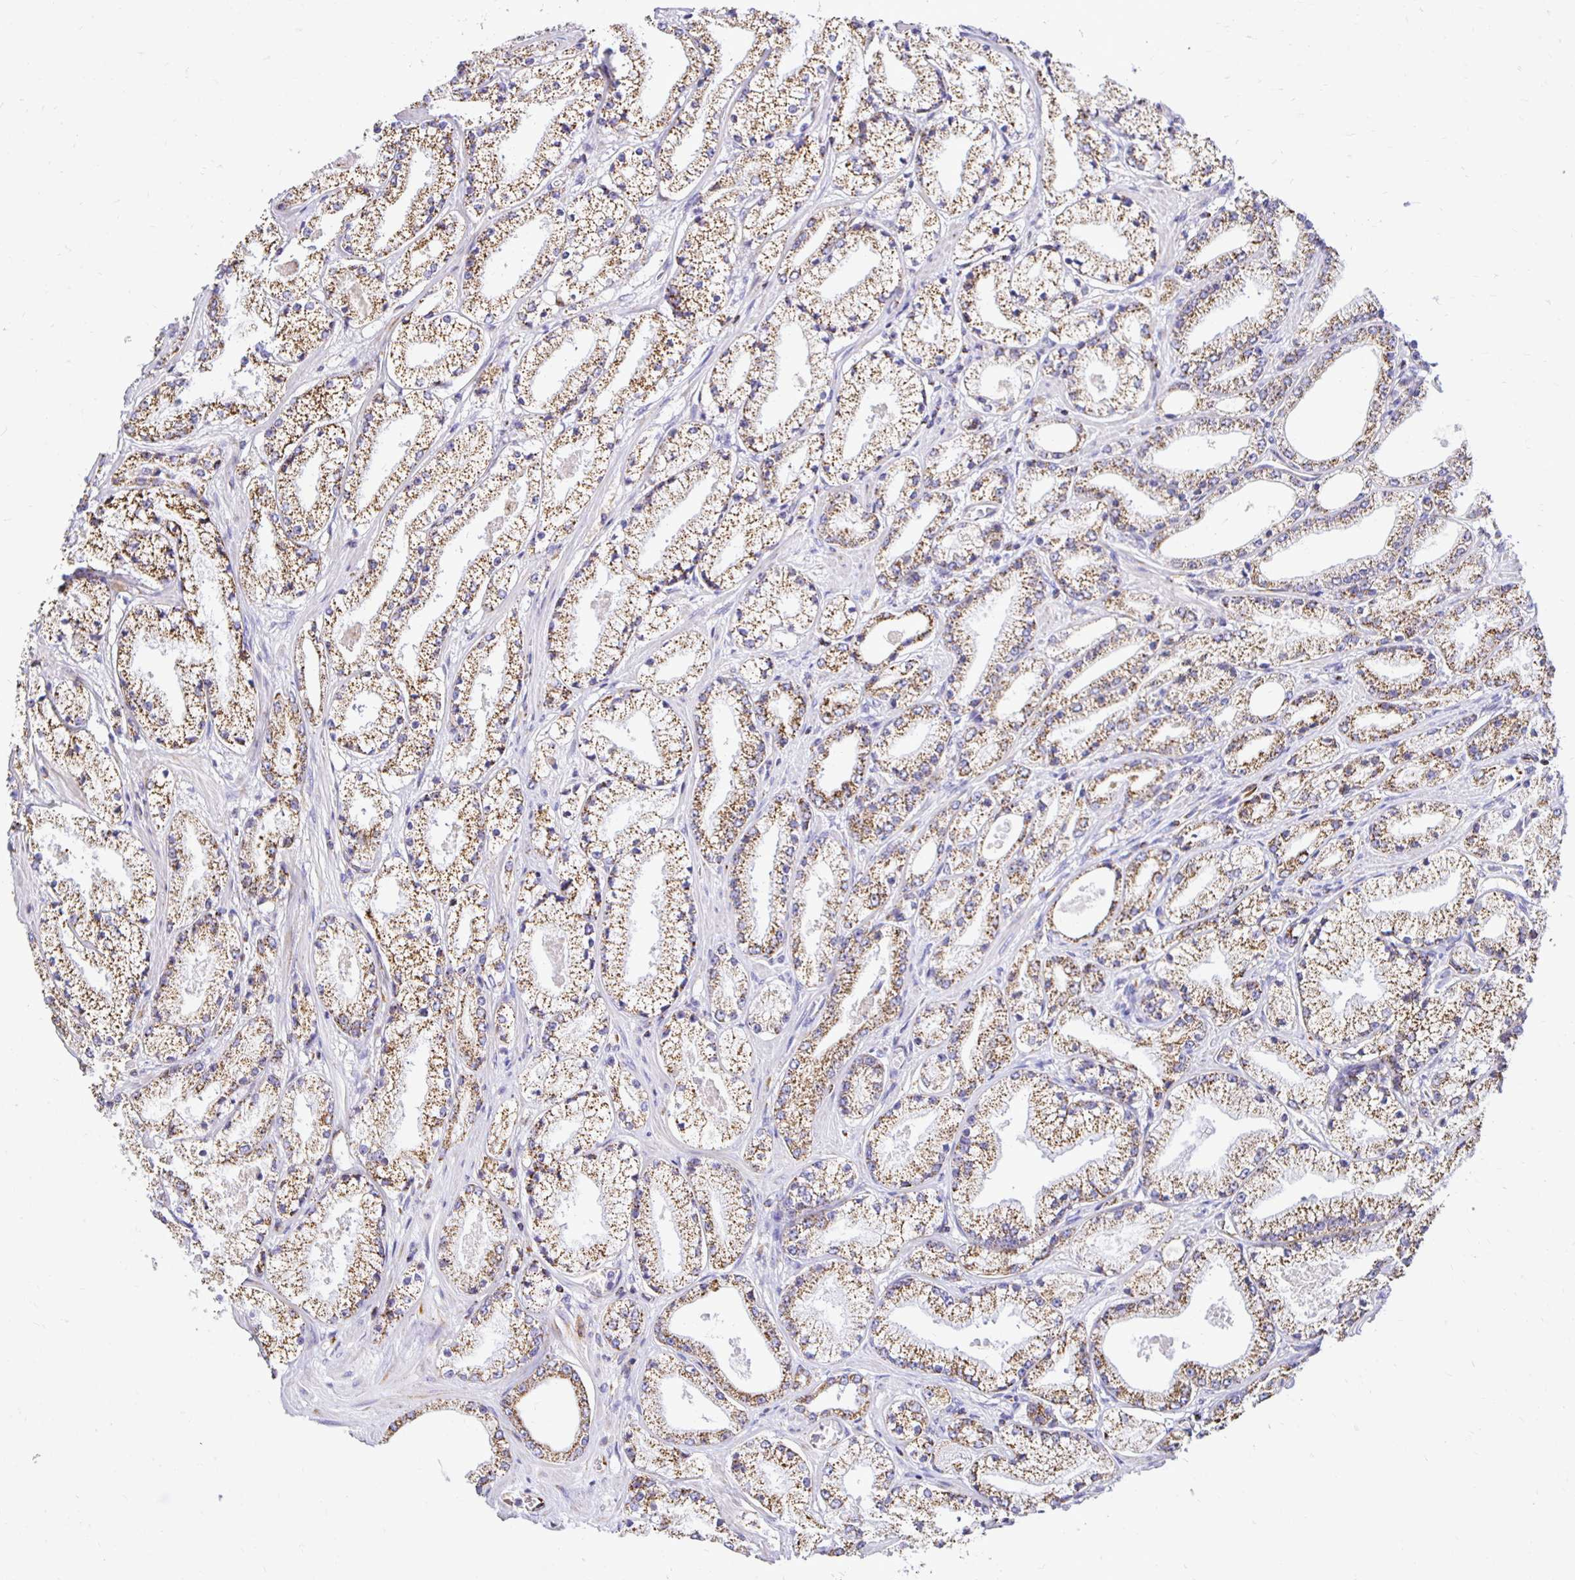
{"staining": {"intensity": "moderate", "quantity": ">75%", "location": "cytoplasmic/membranous"}, "tissue": "prostate cancer", "cell_type": "Tumor cells", "image_type": "cancer", "snomed": [{"axis": "morphology", "description": "Adenocarcinoma, High grade"}, {"axis": "topography", "description": "Prostate"}], "caption": "This is an image of immunohistochemistry (IHC) staining of prostate cancer (high-grade adenocarcinoma), which shows moderate positivity in the cytoplasmic/membranous of tumor cells.", "gene": "PLAAT2", "patient": {"sex": "male", "age": 63}}